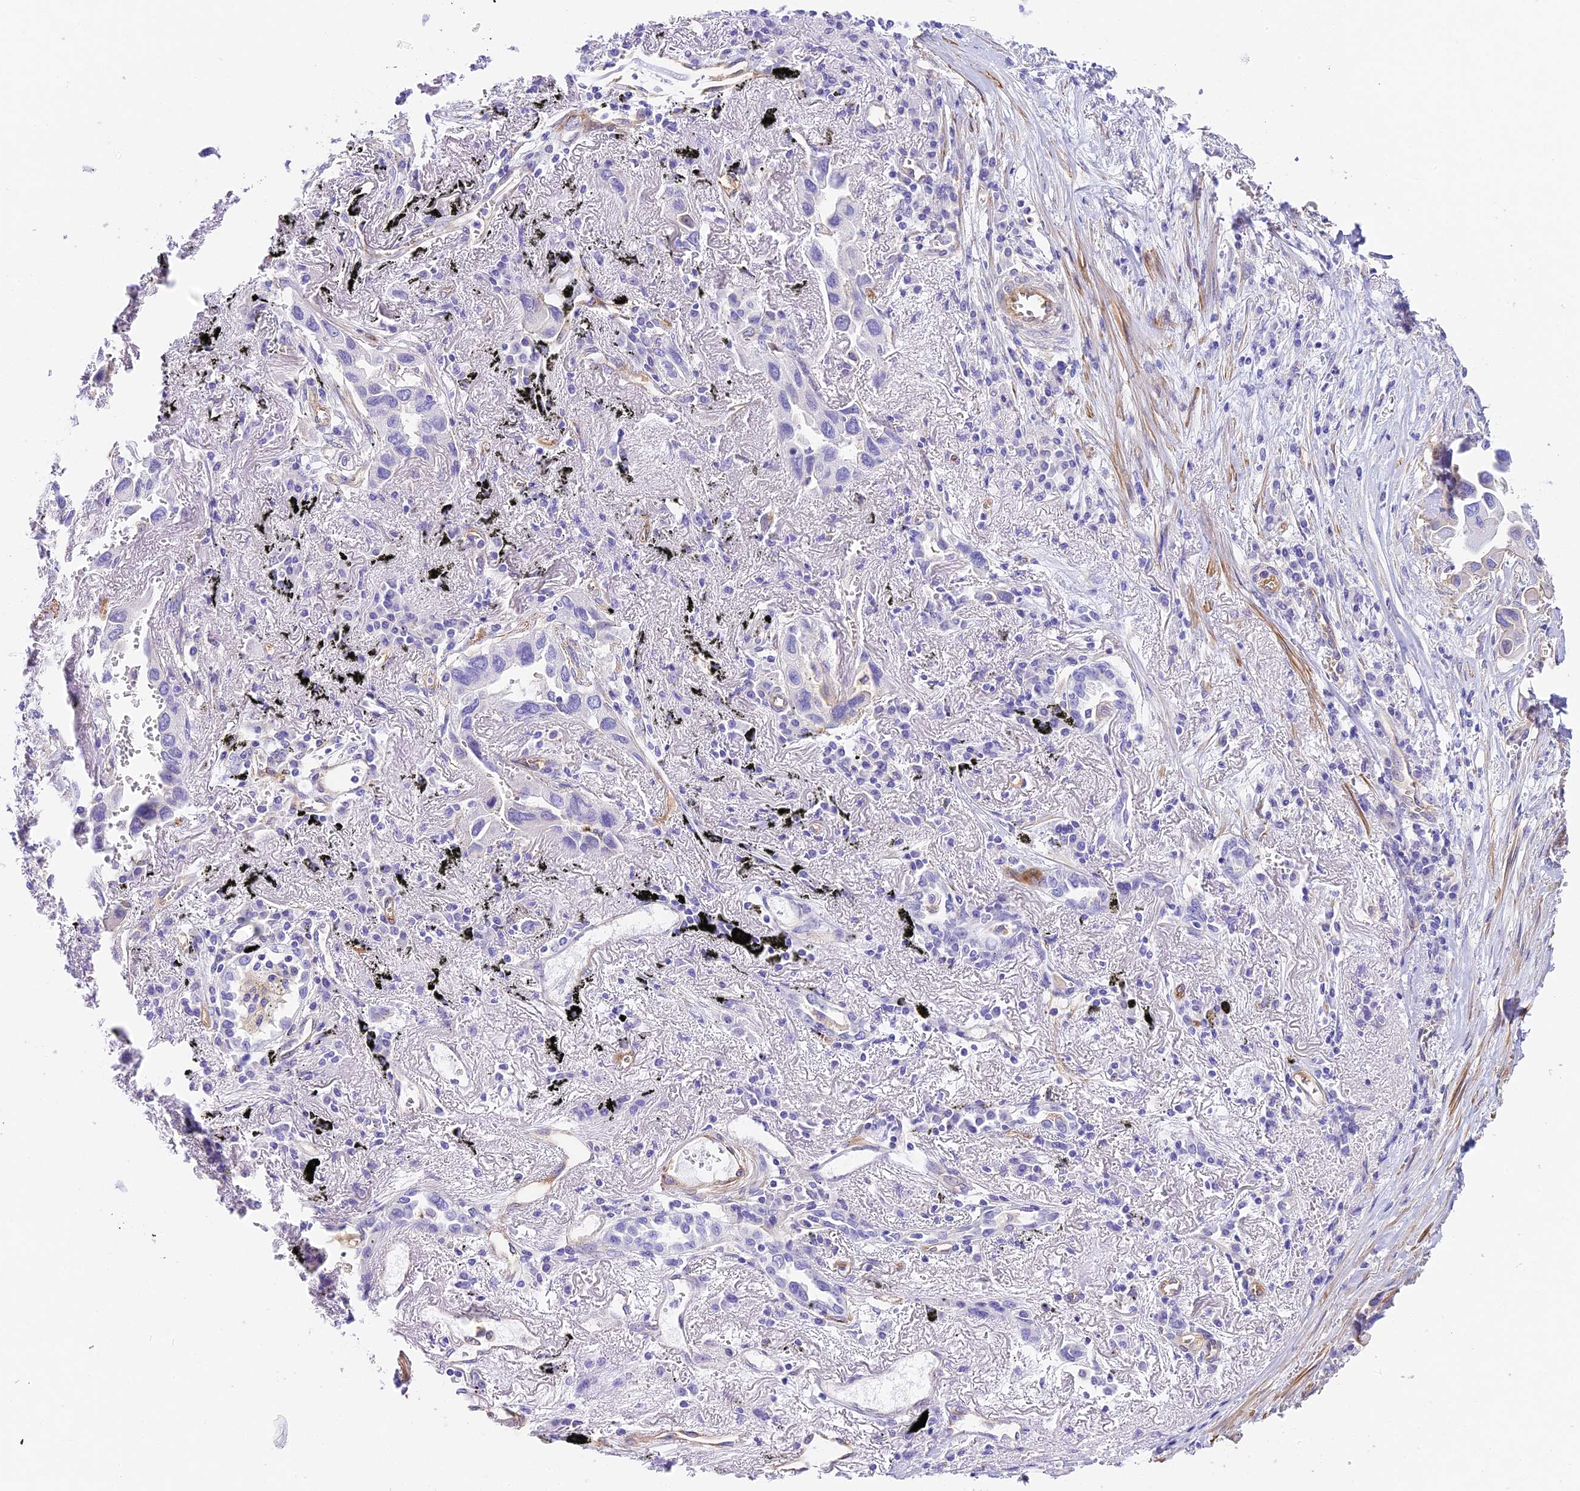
{"staining": {"intensity": "negative", "quantity": "none", "location": "none"}, "tissue": "lung cancer", "cell_type": "Tumor cells", "image_type": "cancer", "snomed": [{"axis": "morphology", "description": "Adenocarcinoma, NOS"}, {"axis": "topography", "description": "Lung"}], "caption": "A high-resolution photomicrograph shows immunohistochemistry staining of adenocarcinoma (lung), which displays no significant positivity in tumor cells.", "gene": "HOMER3", "patient": {"sex": "female", "age": 76}}